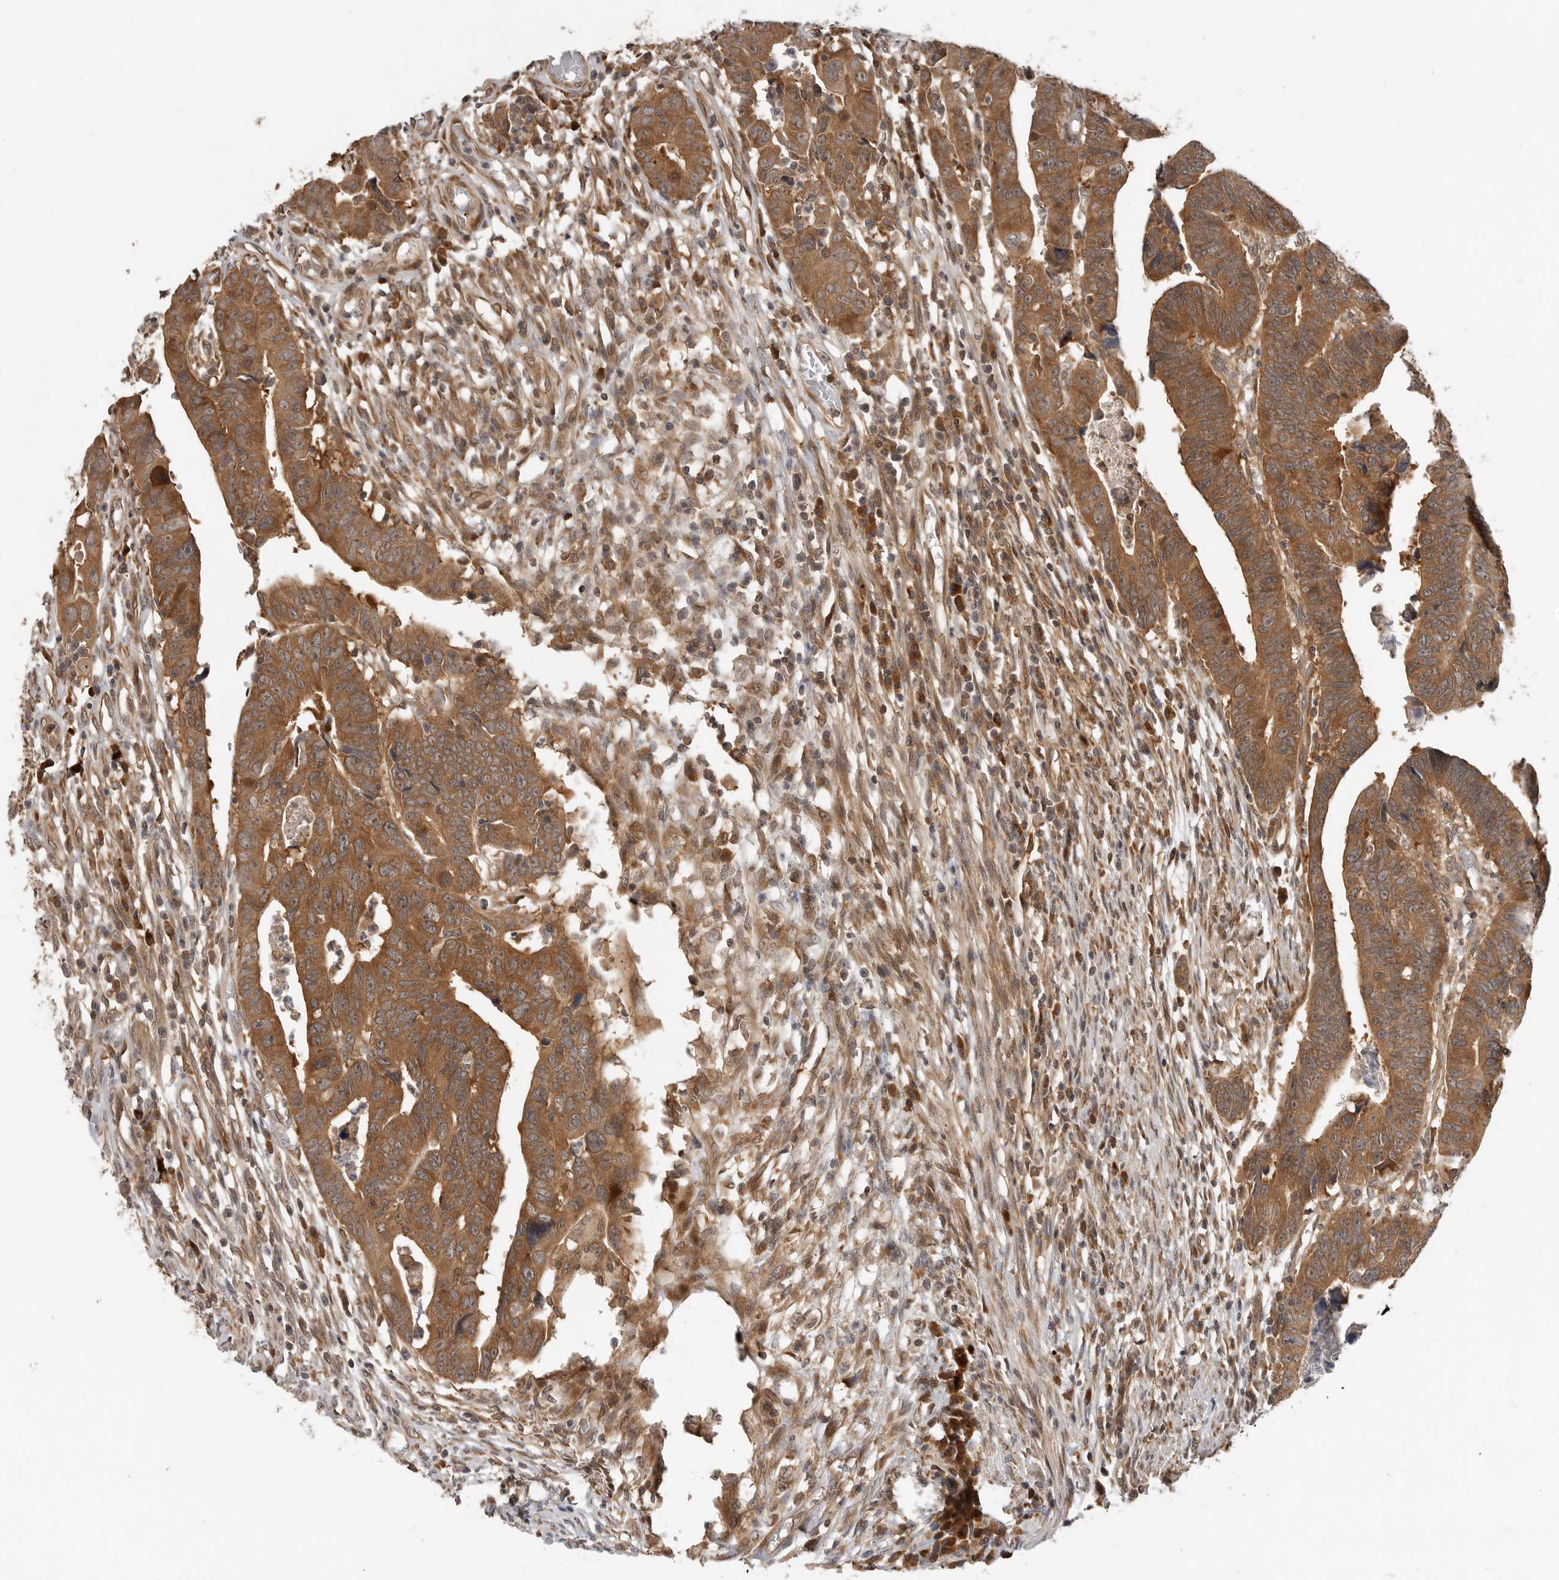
{"staining": {"intensity": "moderate", "quantity": ">75%", "location": "cytoplasmic/membranous"}, "tissue": "colorectal cancer", "cell_type": "Tumor cells", "image_type": "cancer", "snomed": [{"axis": "morphology", "description": "Adenocarcinoma, NOS"}, {"axis": "topography", "description": "Rectum"}], "caption": "A photomicrograph showing moderate cytoplasmic/membranous positivity in about >75% of tumor cells in colorectal adenocarcinoma, as visualized by brown immunohistochemical staining.", "gene": "OSBPL9", "patient": {"sex": "female", "age": 65}}